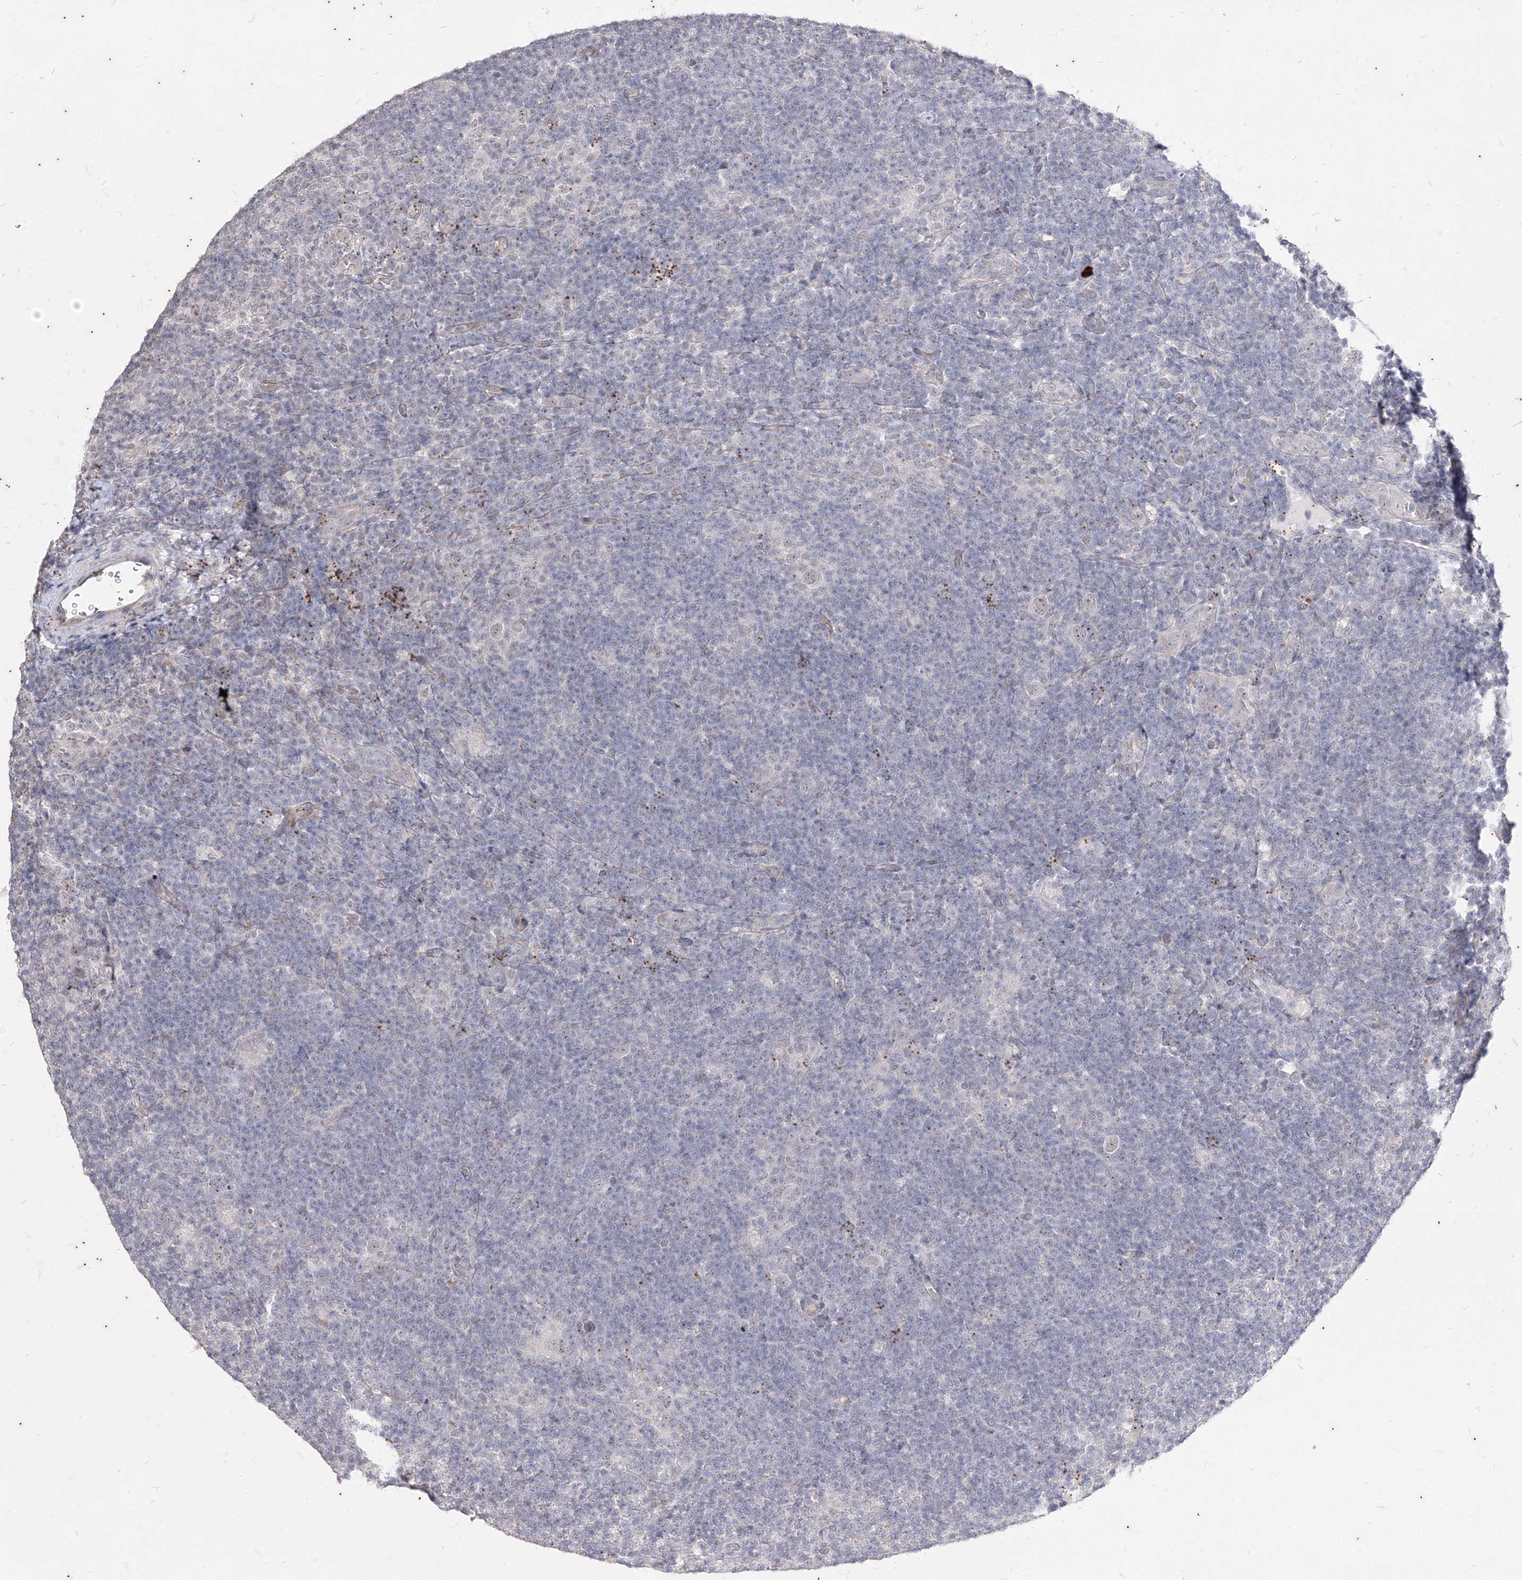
{"staining": {"intensity": "negative", "quantity": "none", "location": "none"}, "tissue": "lymphoma", "cell_type": "Tumor cells", "image_type": "cancer", "snomed": [{"axis": "morphology", "description": "Hodgkin's disease, NOS"}, {"axis": "topography", "description": "Lymph node"}], "caption": "This is a image of immunohistochemistry (IHC) staining of Hodgkin's disease, which shows no expression in tumor cells. (DAB immunohistochemistry with hematoxylin counter stain).", "gene": "PHF20L1", "patient": {"sex": "female", "age": 57}}